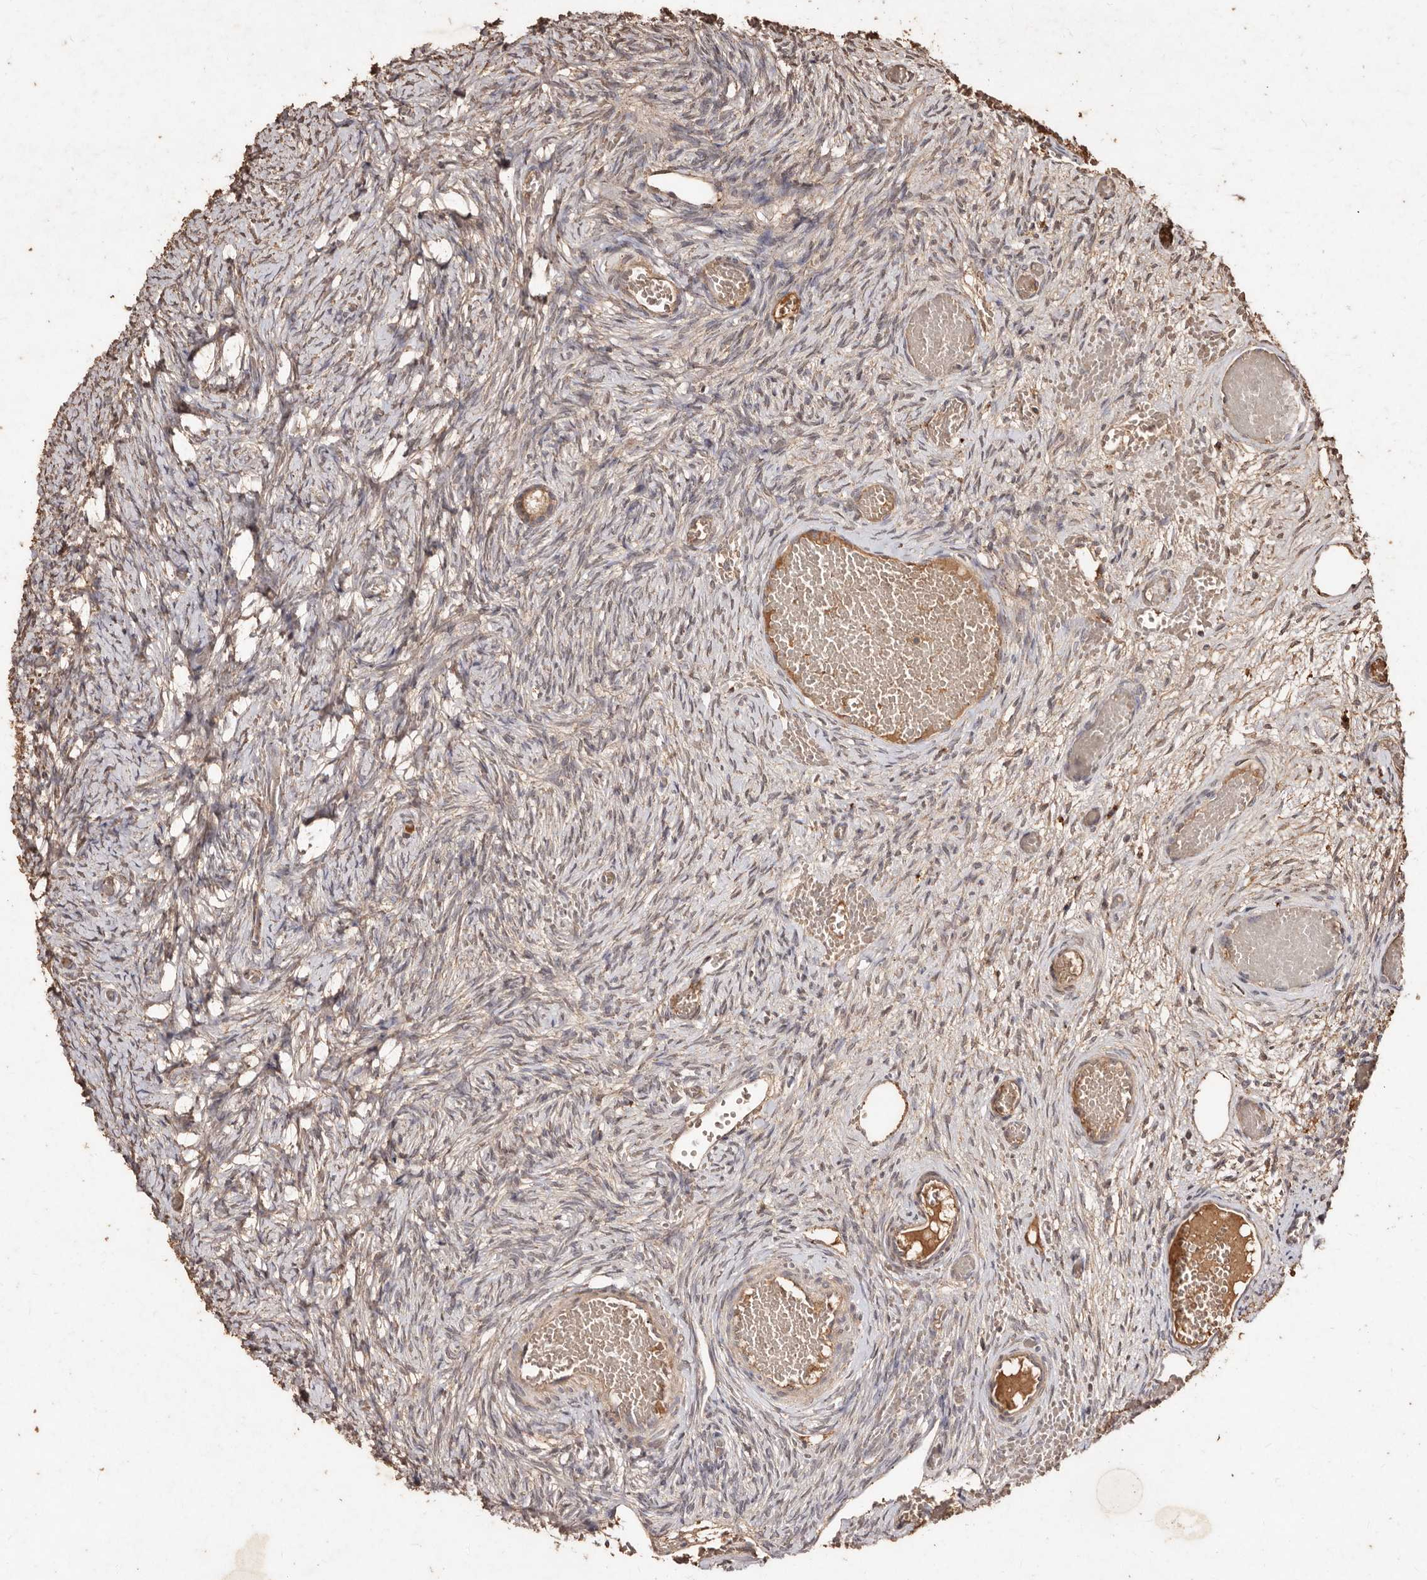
{"staining": {"intensity": "weak", "quantity": "25%-75%", "location": "cytoplasmic/membranous"}, "tissue": "ovary", "cell_type": "Ovarian stroma cells", "image_type": "normal", "snomed": [{"axis": "morphology", "description": "Adenocarcinoma, NOS"}, {"axis": "topography", "description": "Endometrium"}], "caption": "Weak cytoplasmic/membranous expression is appreciated in approximately 25%-75% of ovarian stroma cells in unremarkable ovary. (brown staining indicates protein expression, while blue staining denotes nuclei).", "gene": "FARS2", "patient": {"sex": "female", "age": 32}}